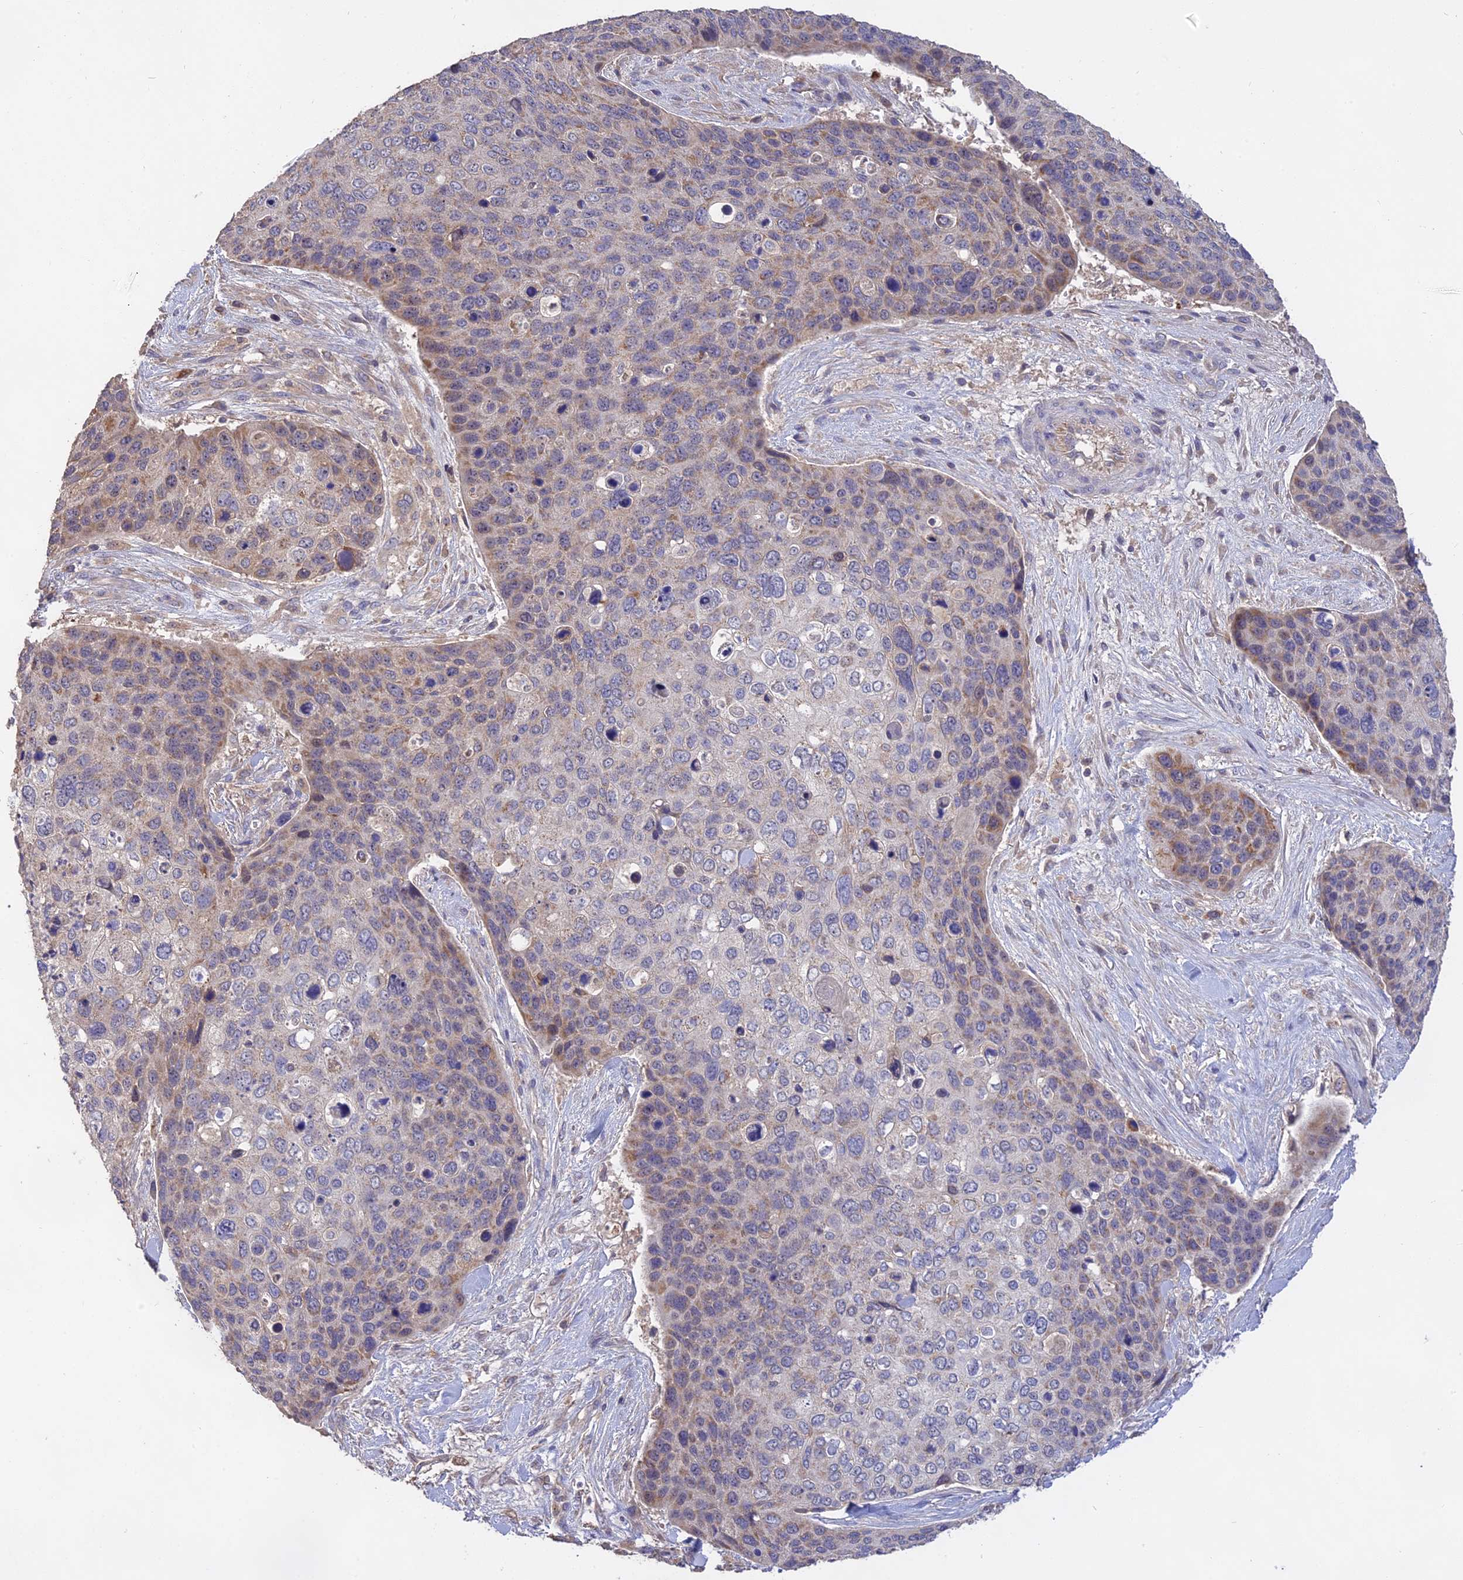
{"staining": {"intensity": "moderate", "quantity": "<25%", "location": "cytoplasmic/membranous,nuclear"}, "tissue": "skin cancer", "cell_type": "Tumor cells", "image_type": "cancer", "snomed": [{"axis": "morphology", "description": "Basal cell carcinoma"}, {"axis": "topography", "description": "Skin"}], "caption": "Protein expression analysis of human skin basal cell carcinoma reveals moderate cytoplasmic/membranous and nuclear expression in approximately <25% of tumor cells. The protein of interest is stained brown, and the nuclei are stained in blue (DAB (3,3'-diaminobenzidine) IHC with brightfield microscopy, high magnification).", "gene": "NUDT8", "patient": {"sex": "female", "age": 74}}